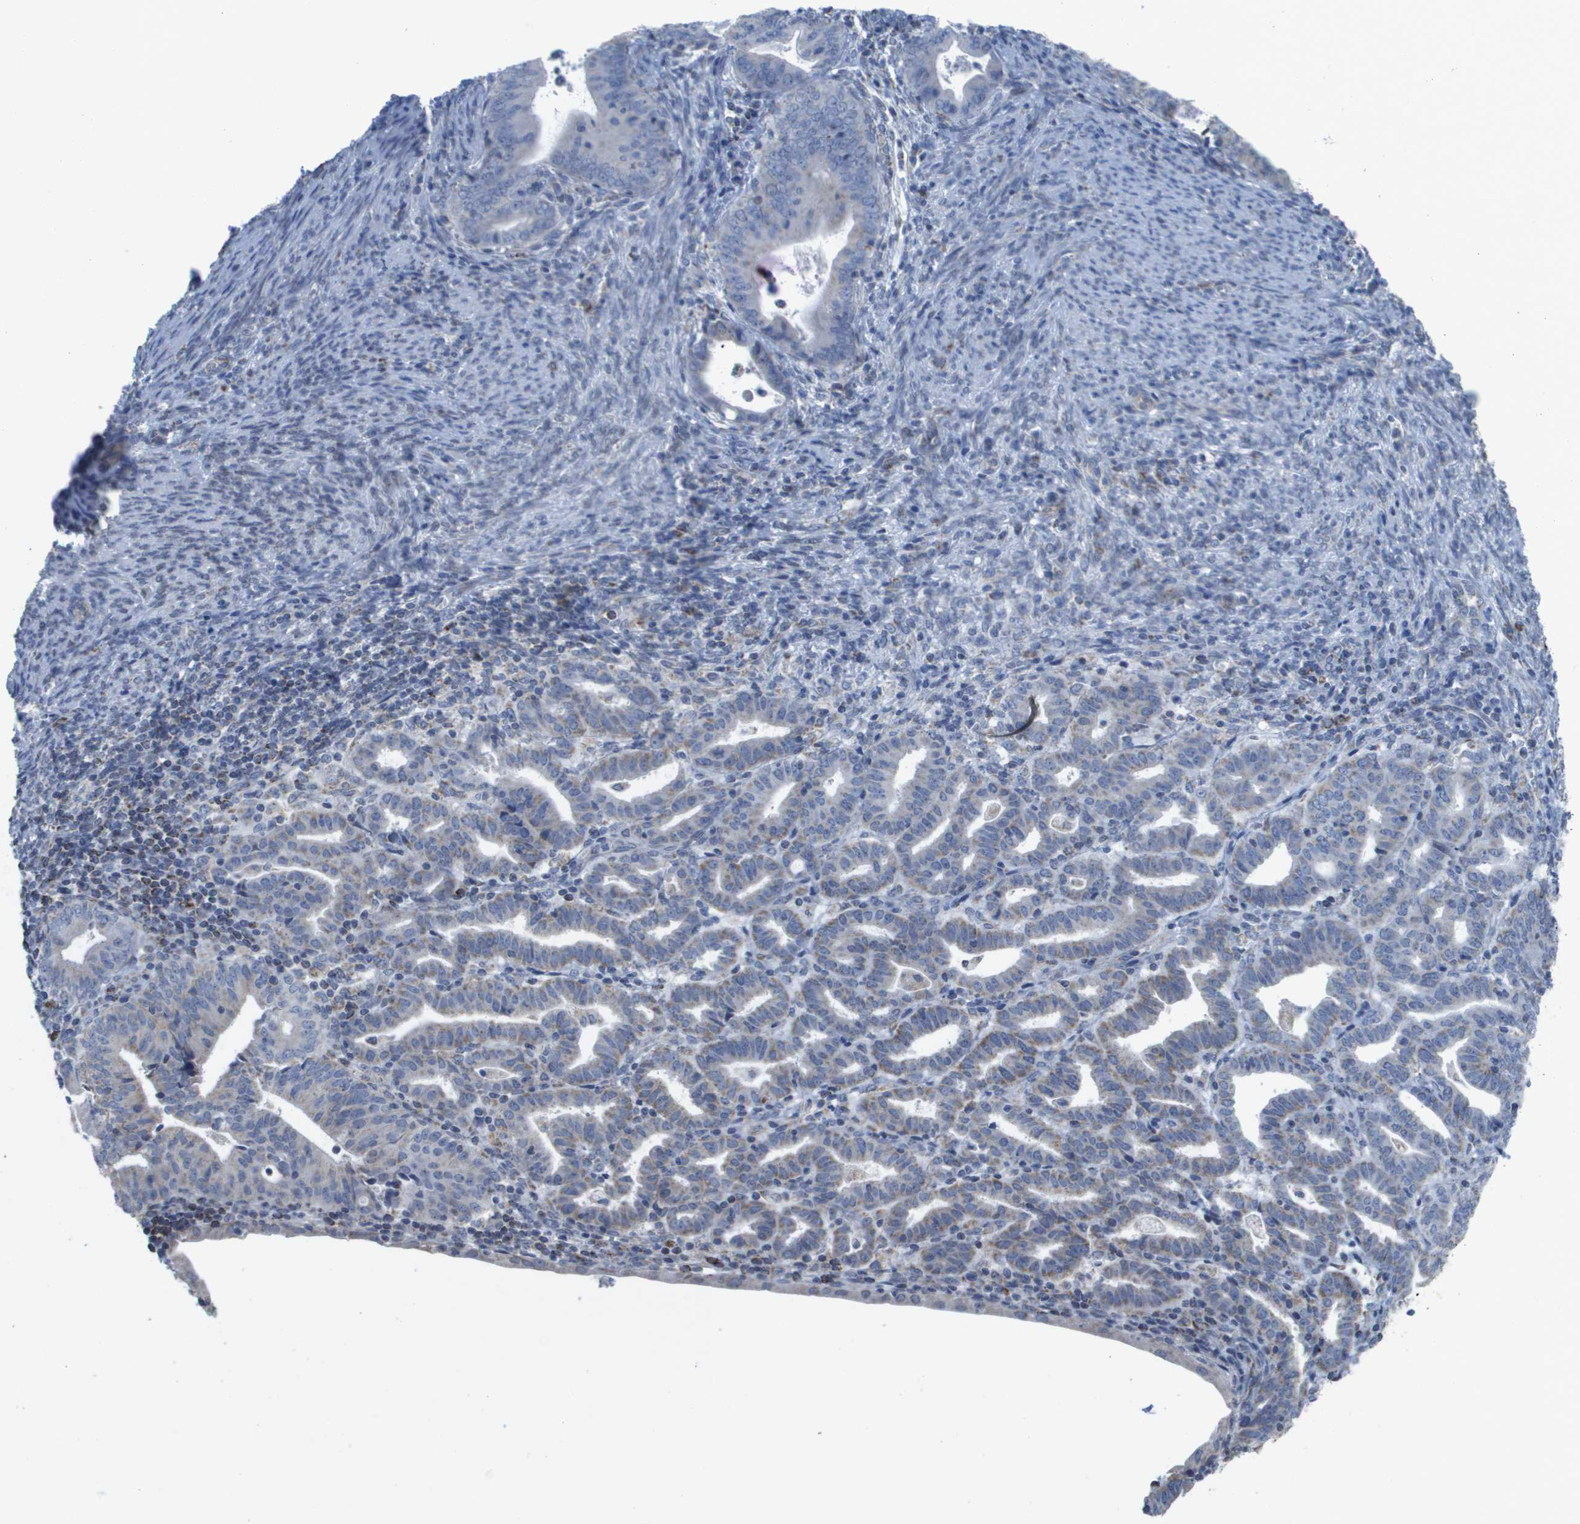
{"staining": {"intensity": "moderate", "quantity": "<25%", "location": "cytoplasmic/membranous"}, "tissue": "endometrial cancer", "cell_type": "Tumor cells", "image_type": "cancer", "snomed": [{"axis": "morphology", "description": "Adenocarcinoma, NOS"}, {"axis": "topography", "description": "Uterus"}], "caption": "Tumor cells reveal low levels of moderate cytoplasmic/membranous positivity in approximately <25% of cells in adenocarcinoma (endometrial).", "gene": "TMEM223", "patient": {"sex": "female", "age": 83}}